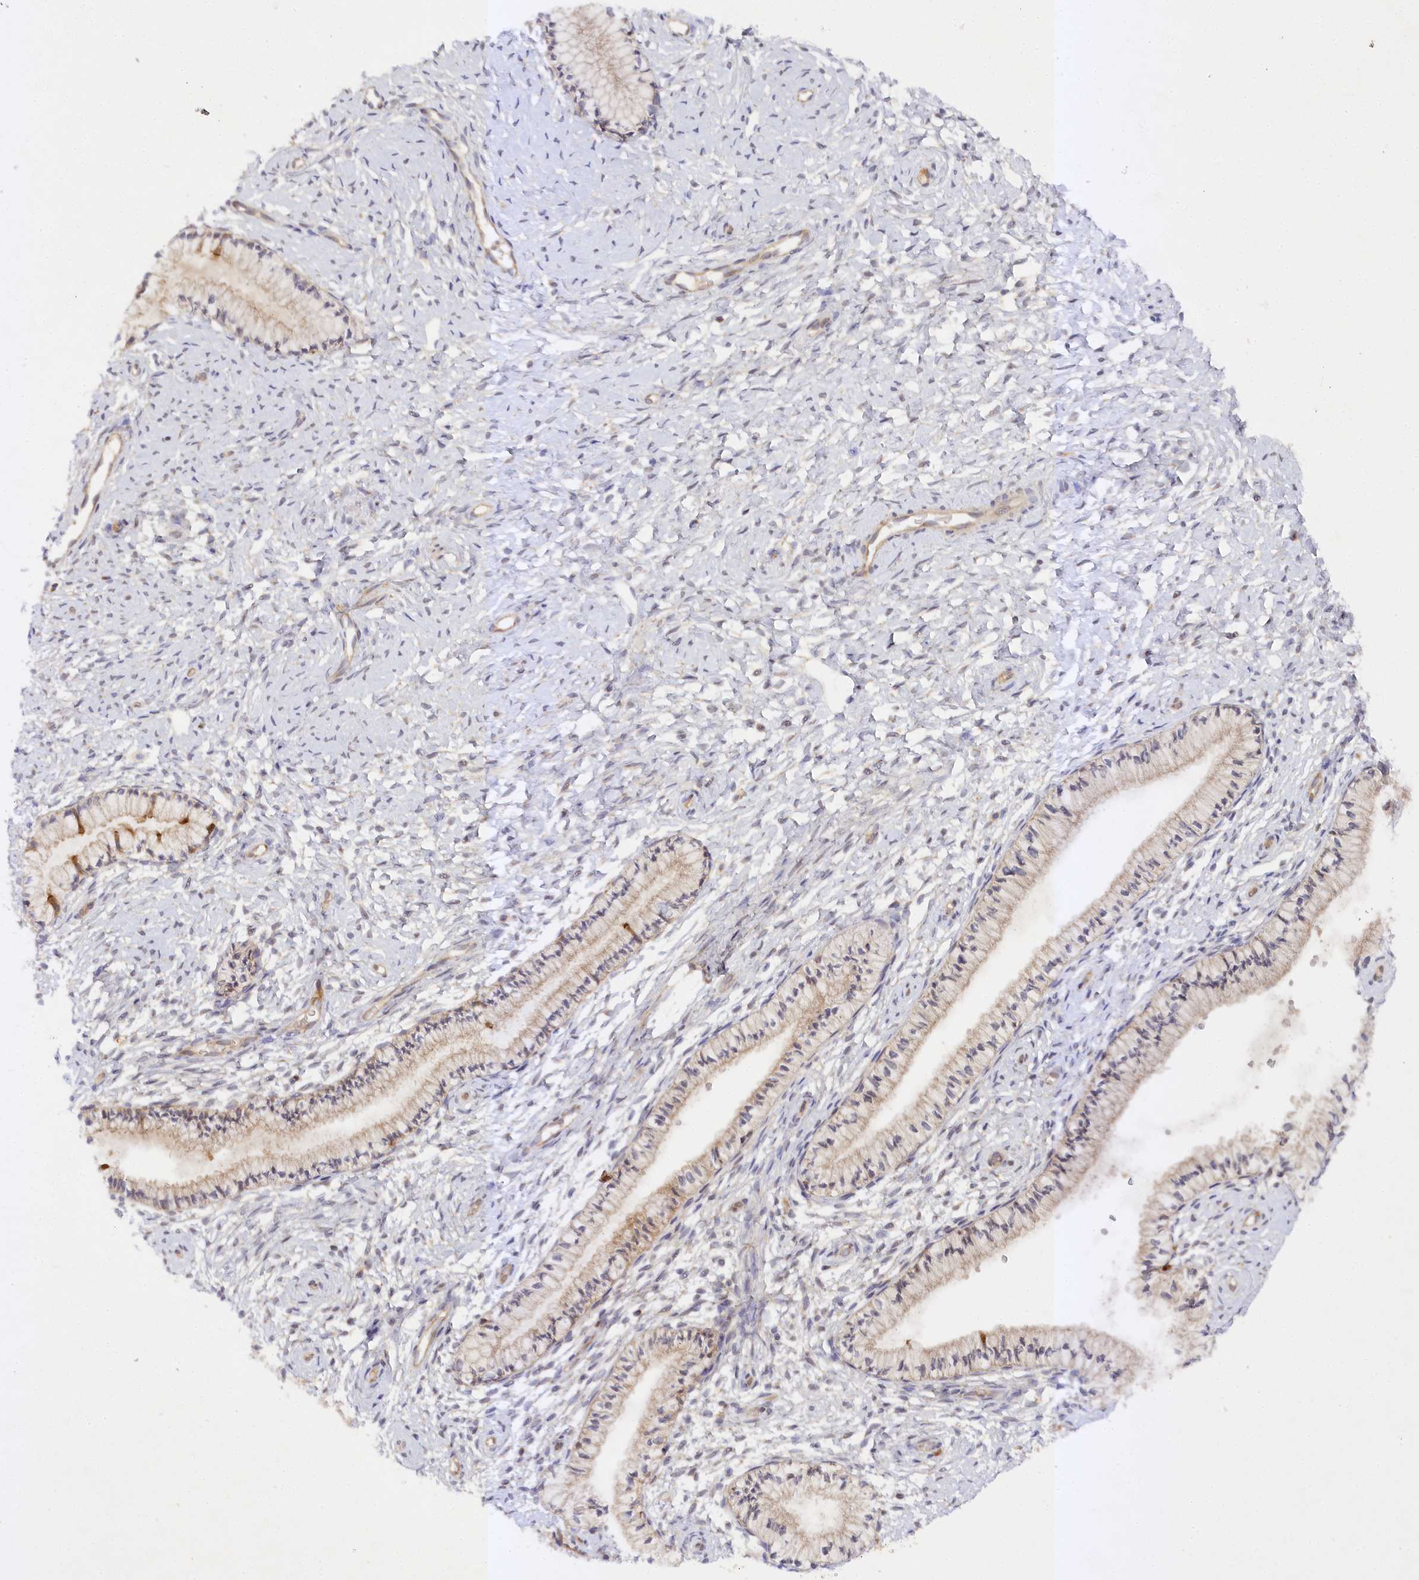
{"staining": {"intensity": "weak", "quantity": "25%-75%", "location": "cytoplasmic/membranous"}, "tissue": "cervix", "cell_type": "Glandular cells", "image_type": "normal", "snomed": [{"axis": "morphology", "description": "Normal tissue, NOS"}, {"axis": "topography", "description": "Cervix"}], "caption": "IHC histopathology image of benign cervix stained for a protein (brown), which reveals low levels of weak cytoplasmic/membranous positivity in about 25%-75% of glandular cells.", "gene": "TRAF3IP1", "patient": {"sex": "female", "age": 33}}